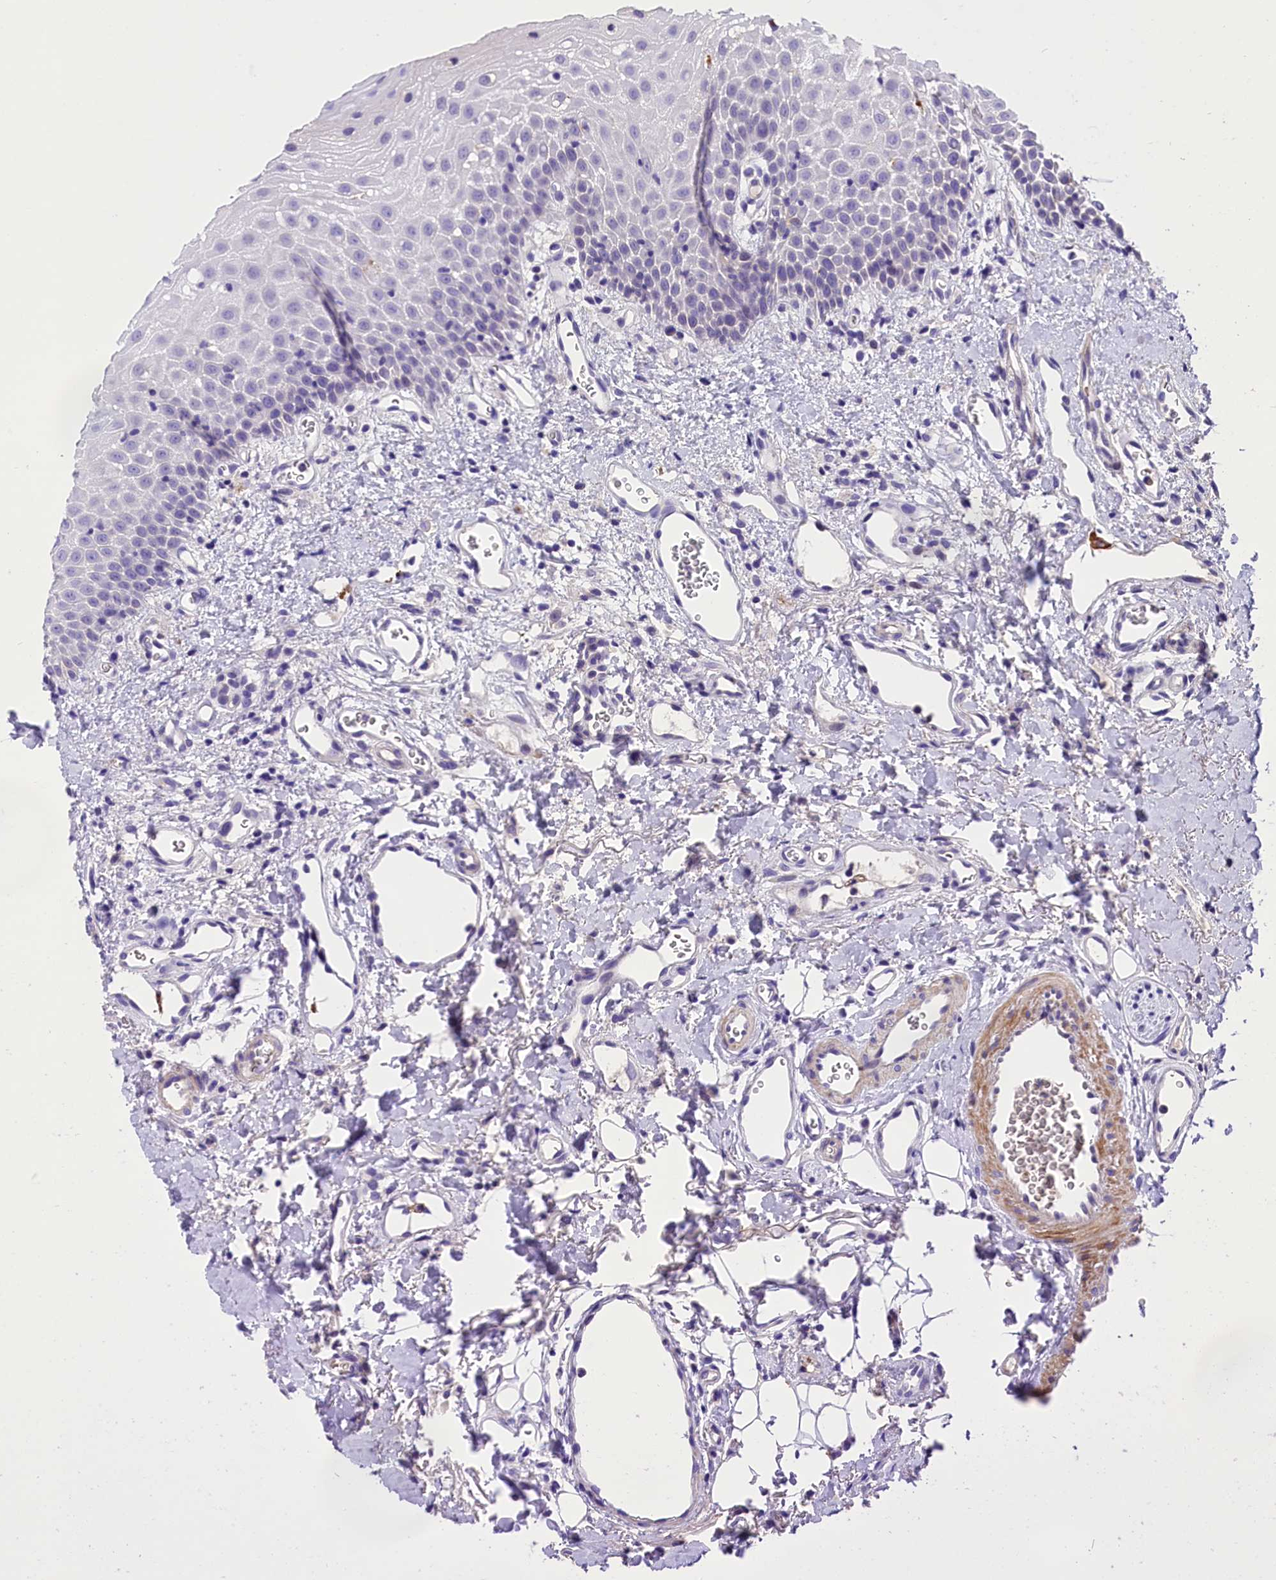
{"staining": {"intensity": "negative", "quantity": "none", "location": "none"}, "tissue": "oral mucosa", "cell_type": "Squamous epithelial cells", "image_type": "normal", "snomed": [{"axis": "morphology", "description": "Normal tissue, NOS"}, {"axis": "topography", "description": "Oral tissue"}], "caption": "Immunohistochemical staining of unremarkable human oral mucosa exhibits no significant expression in squamous epithelial cells.", "gene": "MEX3B", "patient": {"sex": "female", "age": 70}}